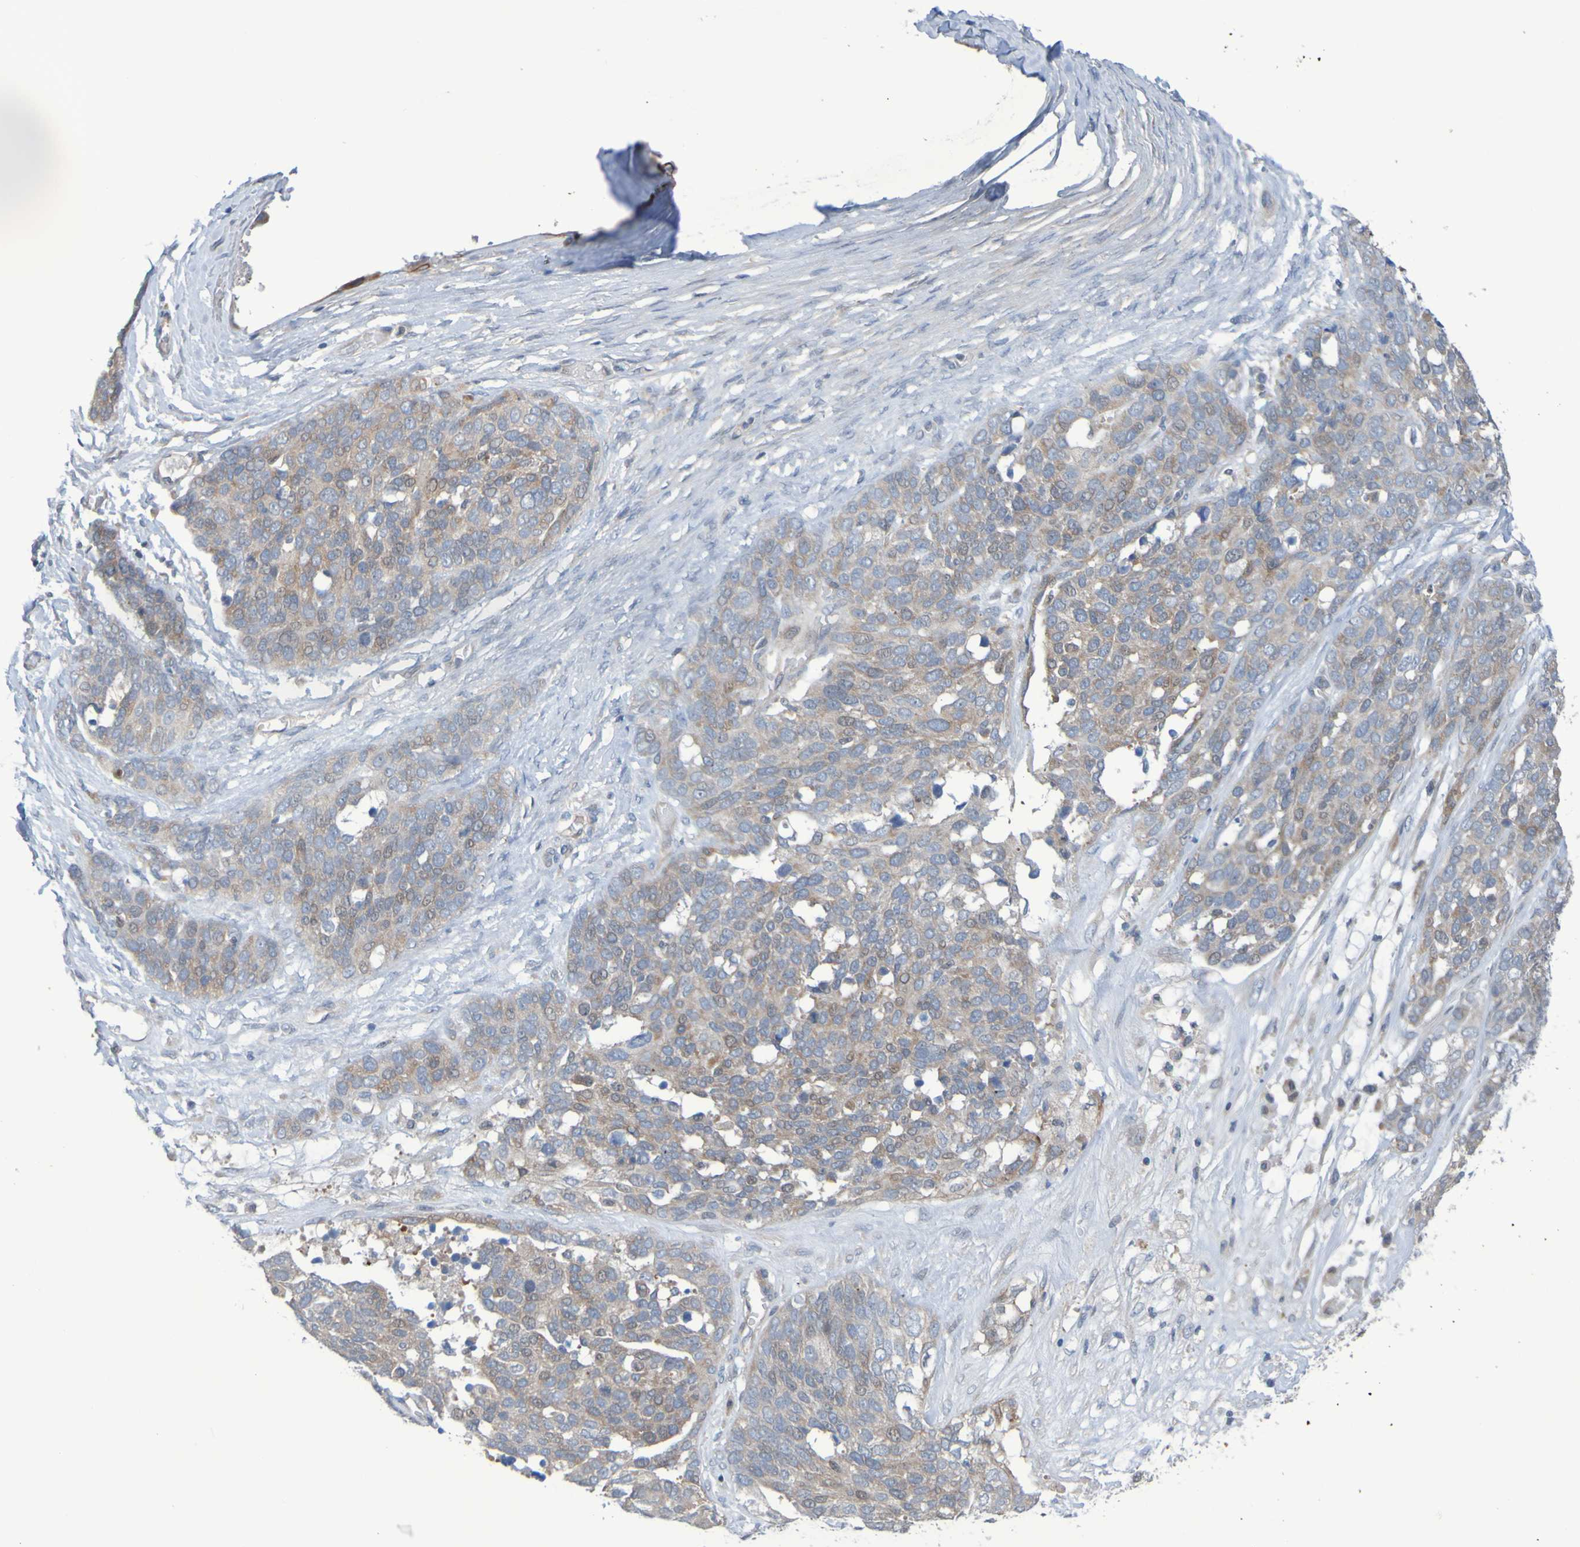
{"staining": {"intensity": "weak", "quantity": ">75%", "location": "cytoplasmic/membranous"}, "tissue": "ovarian cancer", "cell_type": "Tumor cells", "image_type": "cancer", "snomed": [{"axis": "morphology", "description": "Cystadenocarcinoma, serous, NOS"}, {"axis": "topography", "description": "Ovary"}], "caption": "Immunohistochemical staining of ovarian serous cystadenocarcinoma reveals low levels of weak cytoplasmic/membranous positivity in approximately >75% of tumor cells. Using DAB (3,3'-diaminobenzidine) (brown) and hematoxylin (blue) stains, captured at high magnification using brightfield microscopy.", "gene": "NPRL3", "patient": {"sex": "female", "age": 44}}